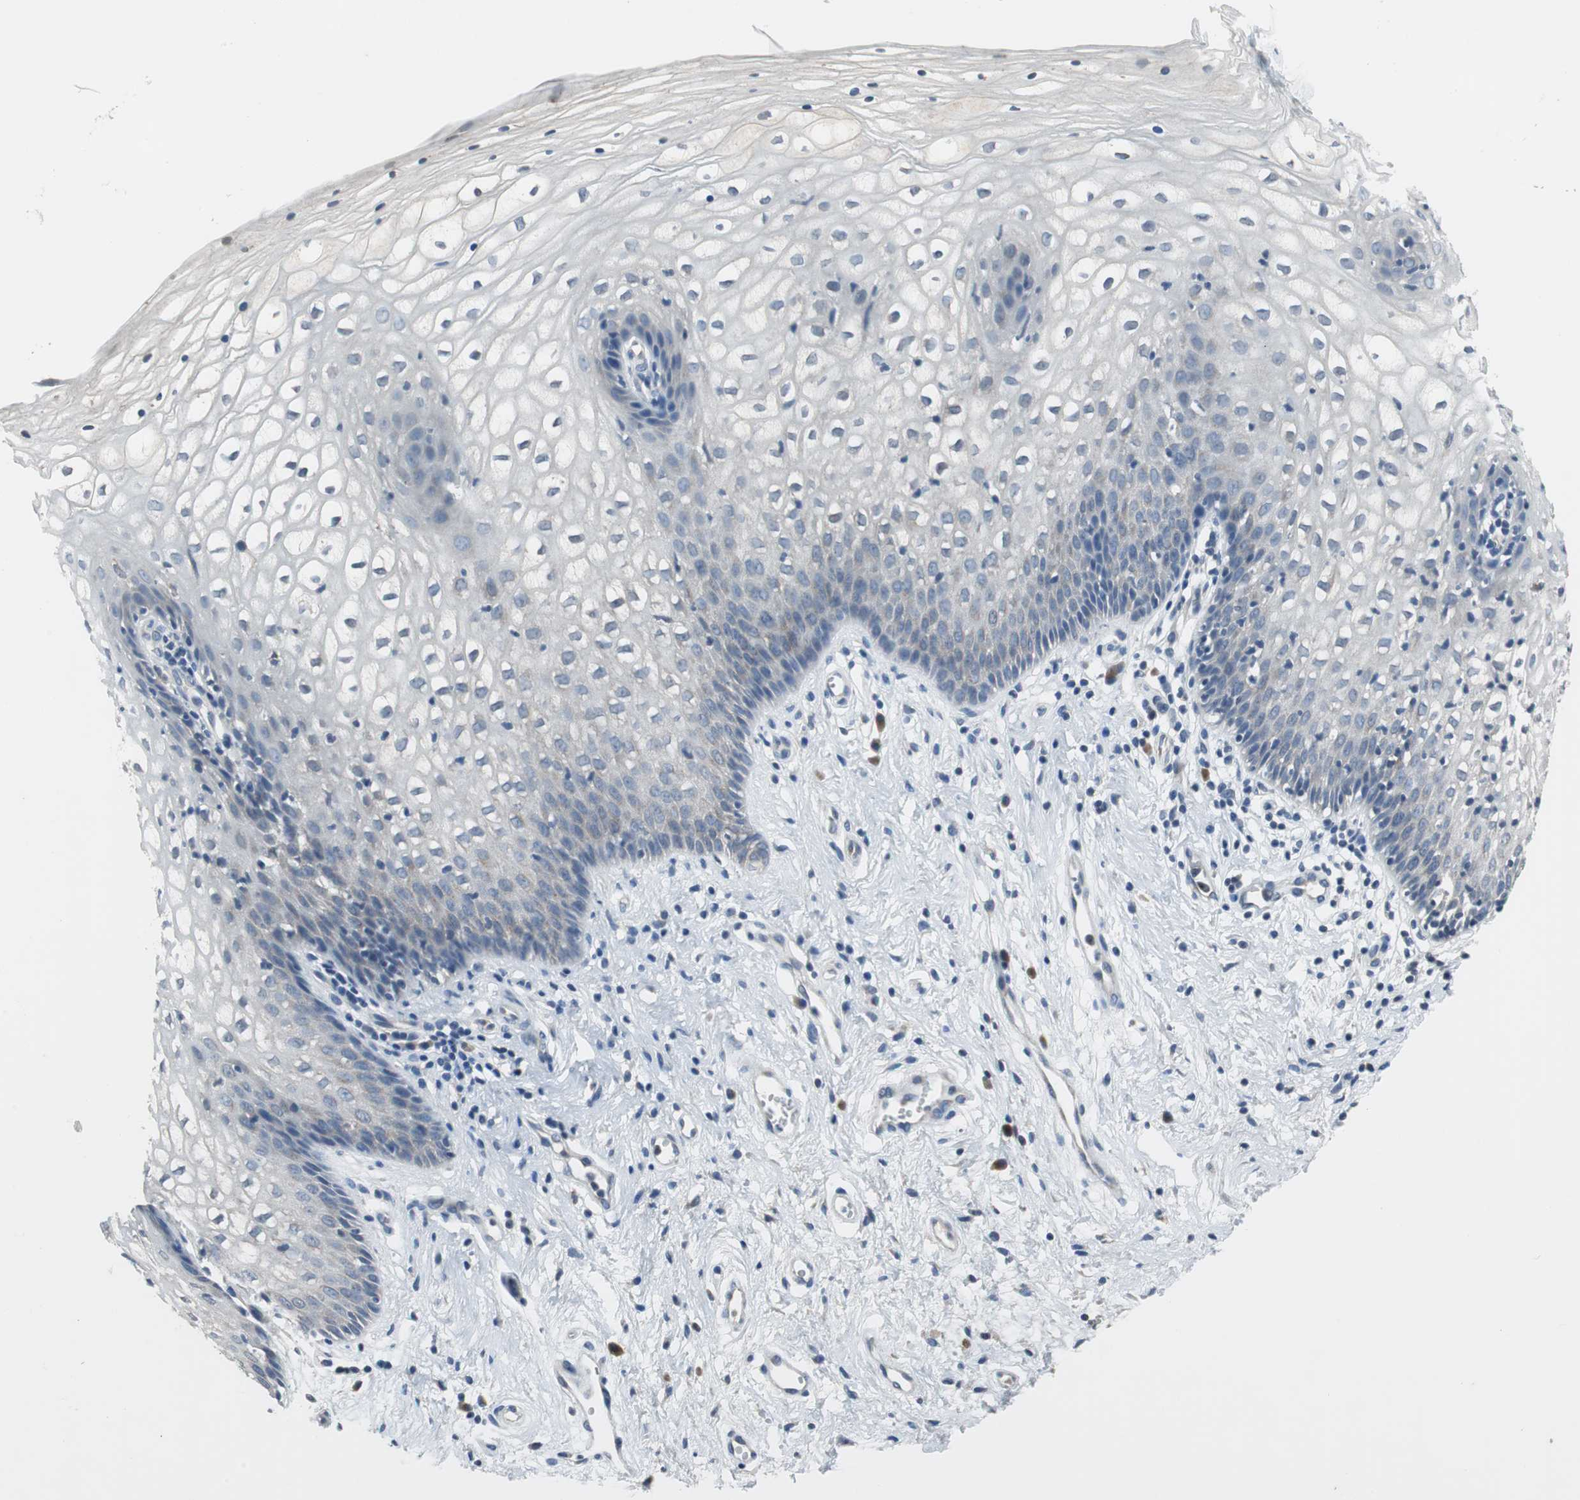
{"staining": {"intensity": "negative", "quantity": "none", "location": "none"}, "tissue": "vagina", "cell_type": "Squamous epithelial cells", "image_type": "normal", "snomed": [{"axis": "morphology", "description": "Normal tissue, NOS"}, {"axis": "topography", "description": "Vagina"}], "caption": "Immunohistochemistry (IHC) micrograph of normal vagina: vagina stained with DAB (3,3'-diaminobenzidine) reveals no significant protein positivity in squamous epithelial cells. (DAB (3,3'-diaminobenzidine) immunohistochemistry with hematoxylin counter stain).", "gene": "PLAA", "patient": {"sex": "female", "age": 34}}